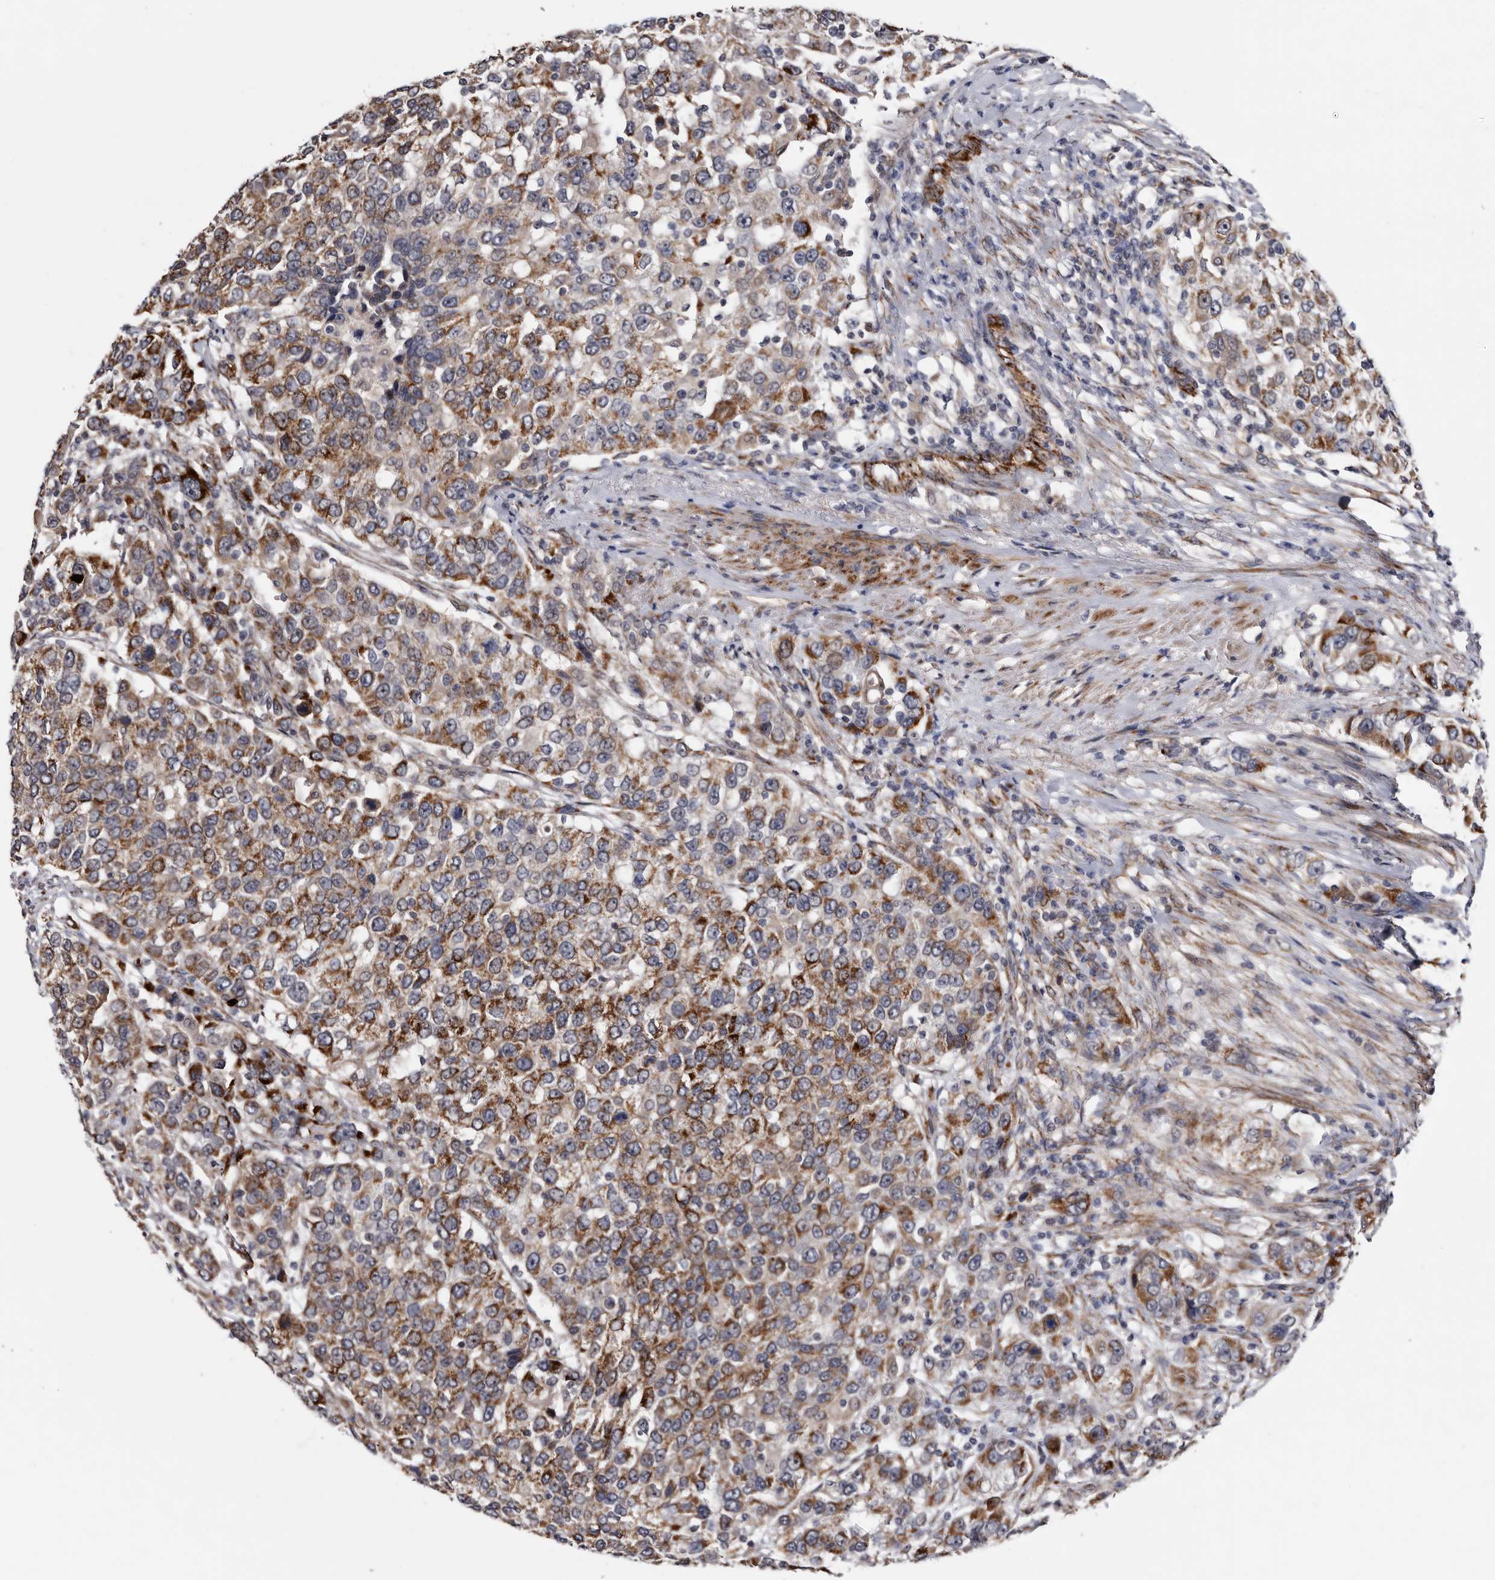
{"staining": {"intensity": "strong", "quantity": "25%-75%", "location": "cytoplasmic/membranous"}, "tissue": "urothelial cancer", "cell_type": "Tumor cells", "image_type": "cancer", "snomed": [{"axis": "morphology", "description": "Urothelial carcinoma, High grade"}, {"axis": "topography", "description": "Urinary bladder"}], "caption": "A photomicrograph of urothelial cancer stained for a protein demonstrates strong cytoplasmic/membranous brown staining in tumor cells. The protein is stained brown, and the nuclei are stained in blue (DAB IHC with brightfield microscopy, high magnification).", "gene": "ARMCX2", "patient": {"sex": "female", "age": 80}}